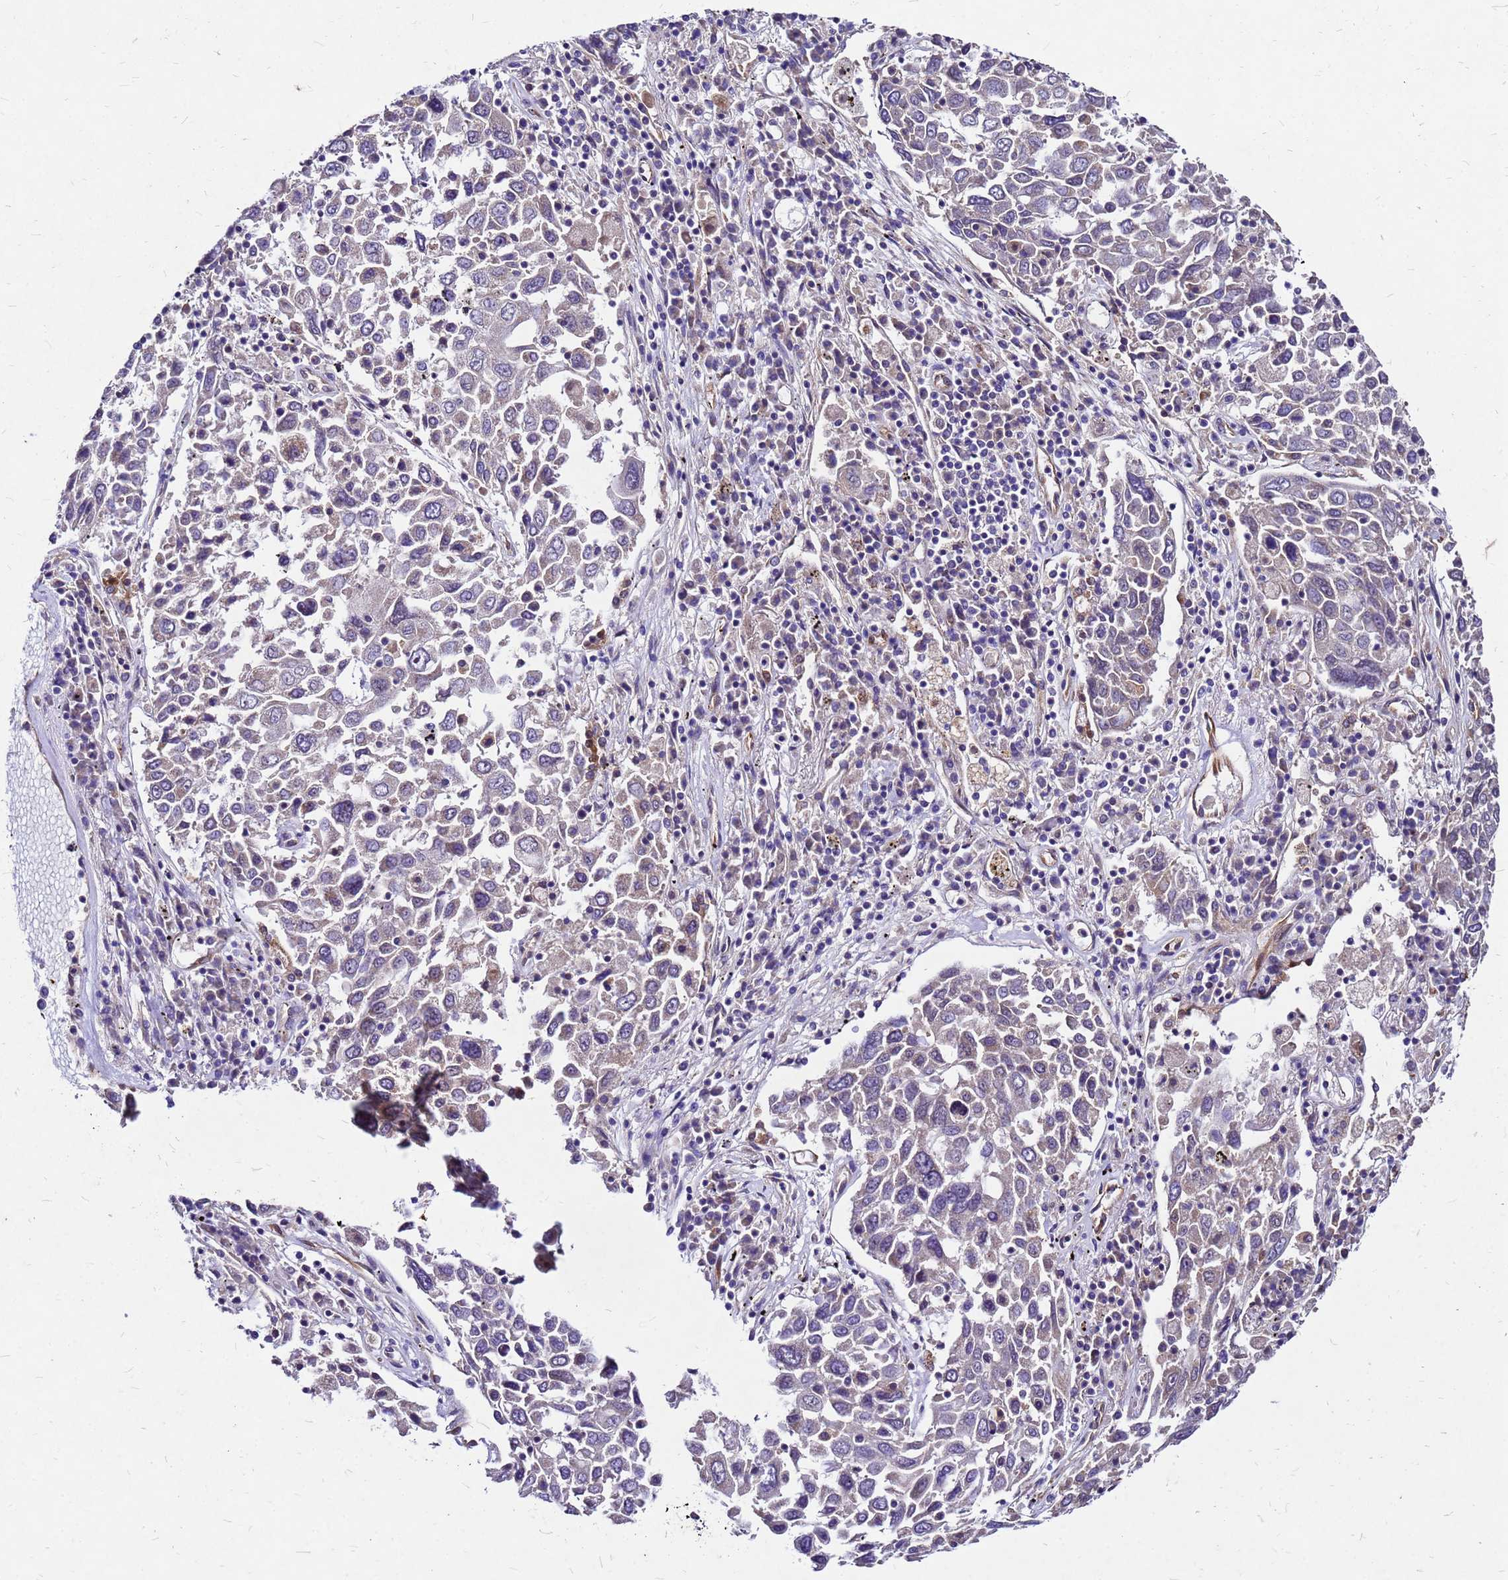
{"staining": {"intensity": "negative", "quantity": "none", "location": "none"}, "tissue": "lung cancer", "cell_type": "Tumor cells", "image_type": "cancer", "snomed": [{"axis": "morphology", "description": "Squamous cell carcinoma, NOS"}, {"axis": "topography", "description": "Lung"}], "caption": "Immunohistochemical staining of human squamous cell carcinoma (lung) demonstrates no significant expression in tumor cells.", "gene": "DUSP23", "patient": {"sex": "male", "age": 65}}